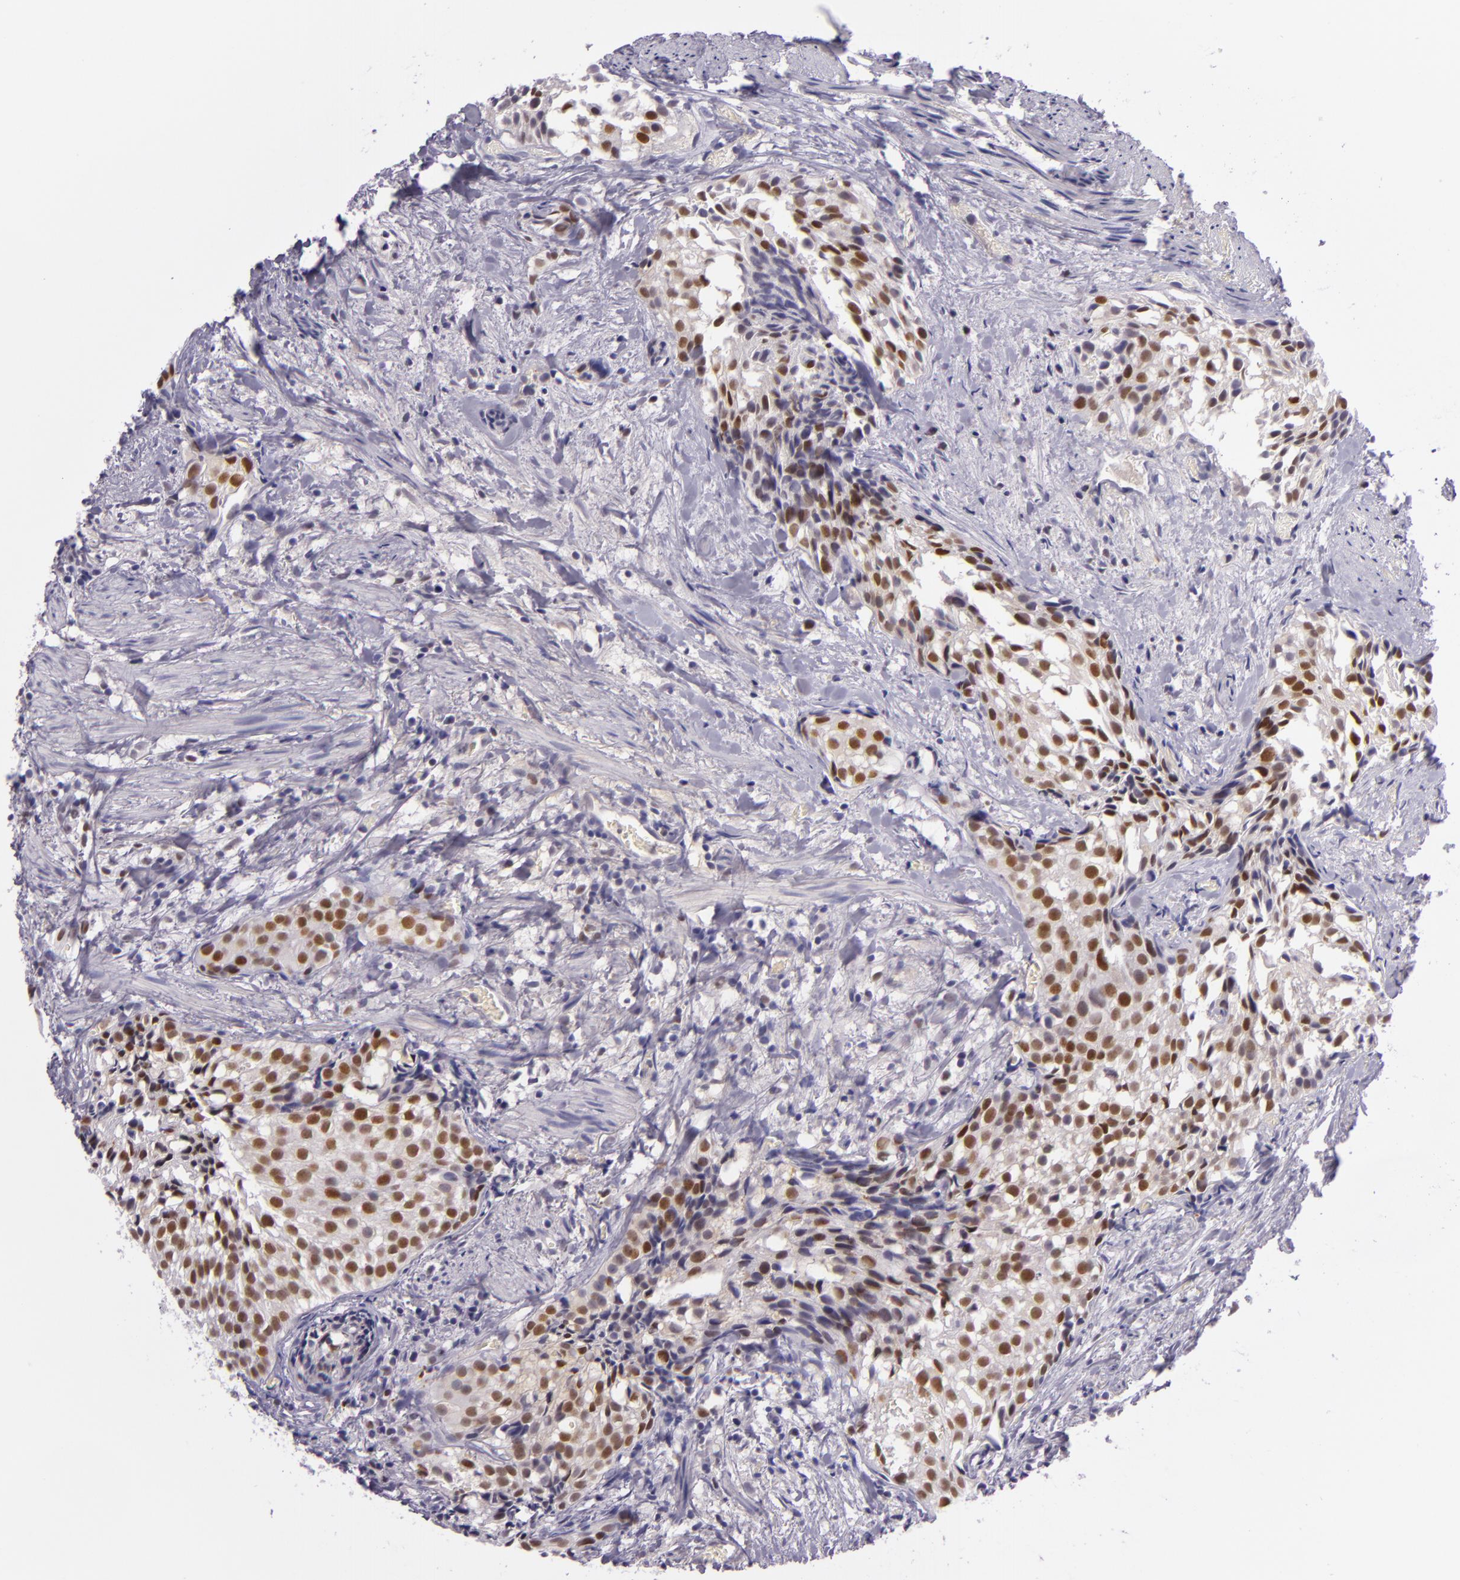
{"staining": {"intensity": "strong", "quantity": ">75%", "location": "nuclear"}, "tissue": "urothelial cancer", "cell_type": "Tumor cells", "image_type": "cancer", "snomed": [{"axis": "morphology", "description": "Urothelial carcinoma, High grade"}, {"axis": "topography", "description": "Urinary bladder"}], "caption": "DAB immunohistochemical staining of urothelial carcinoma (high-grade) demonstrates strong nuclear protein positivity in about >75% of tumor cells. Immunohistochemistry (ihc) stains the protein of interest in brown and the nuclei are stained blue.", "gene": "CHEK2", "patient": {"sex": "female", "age": 78}}